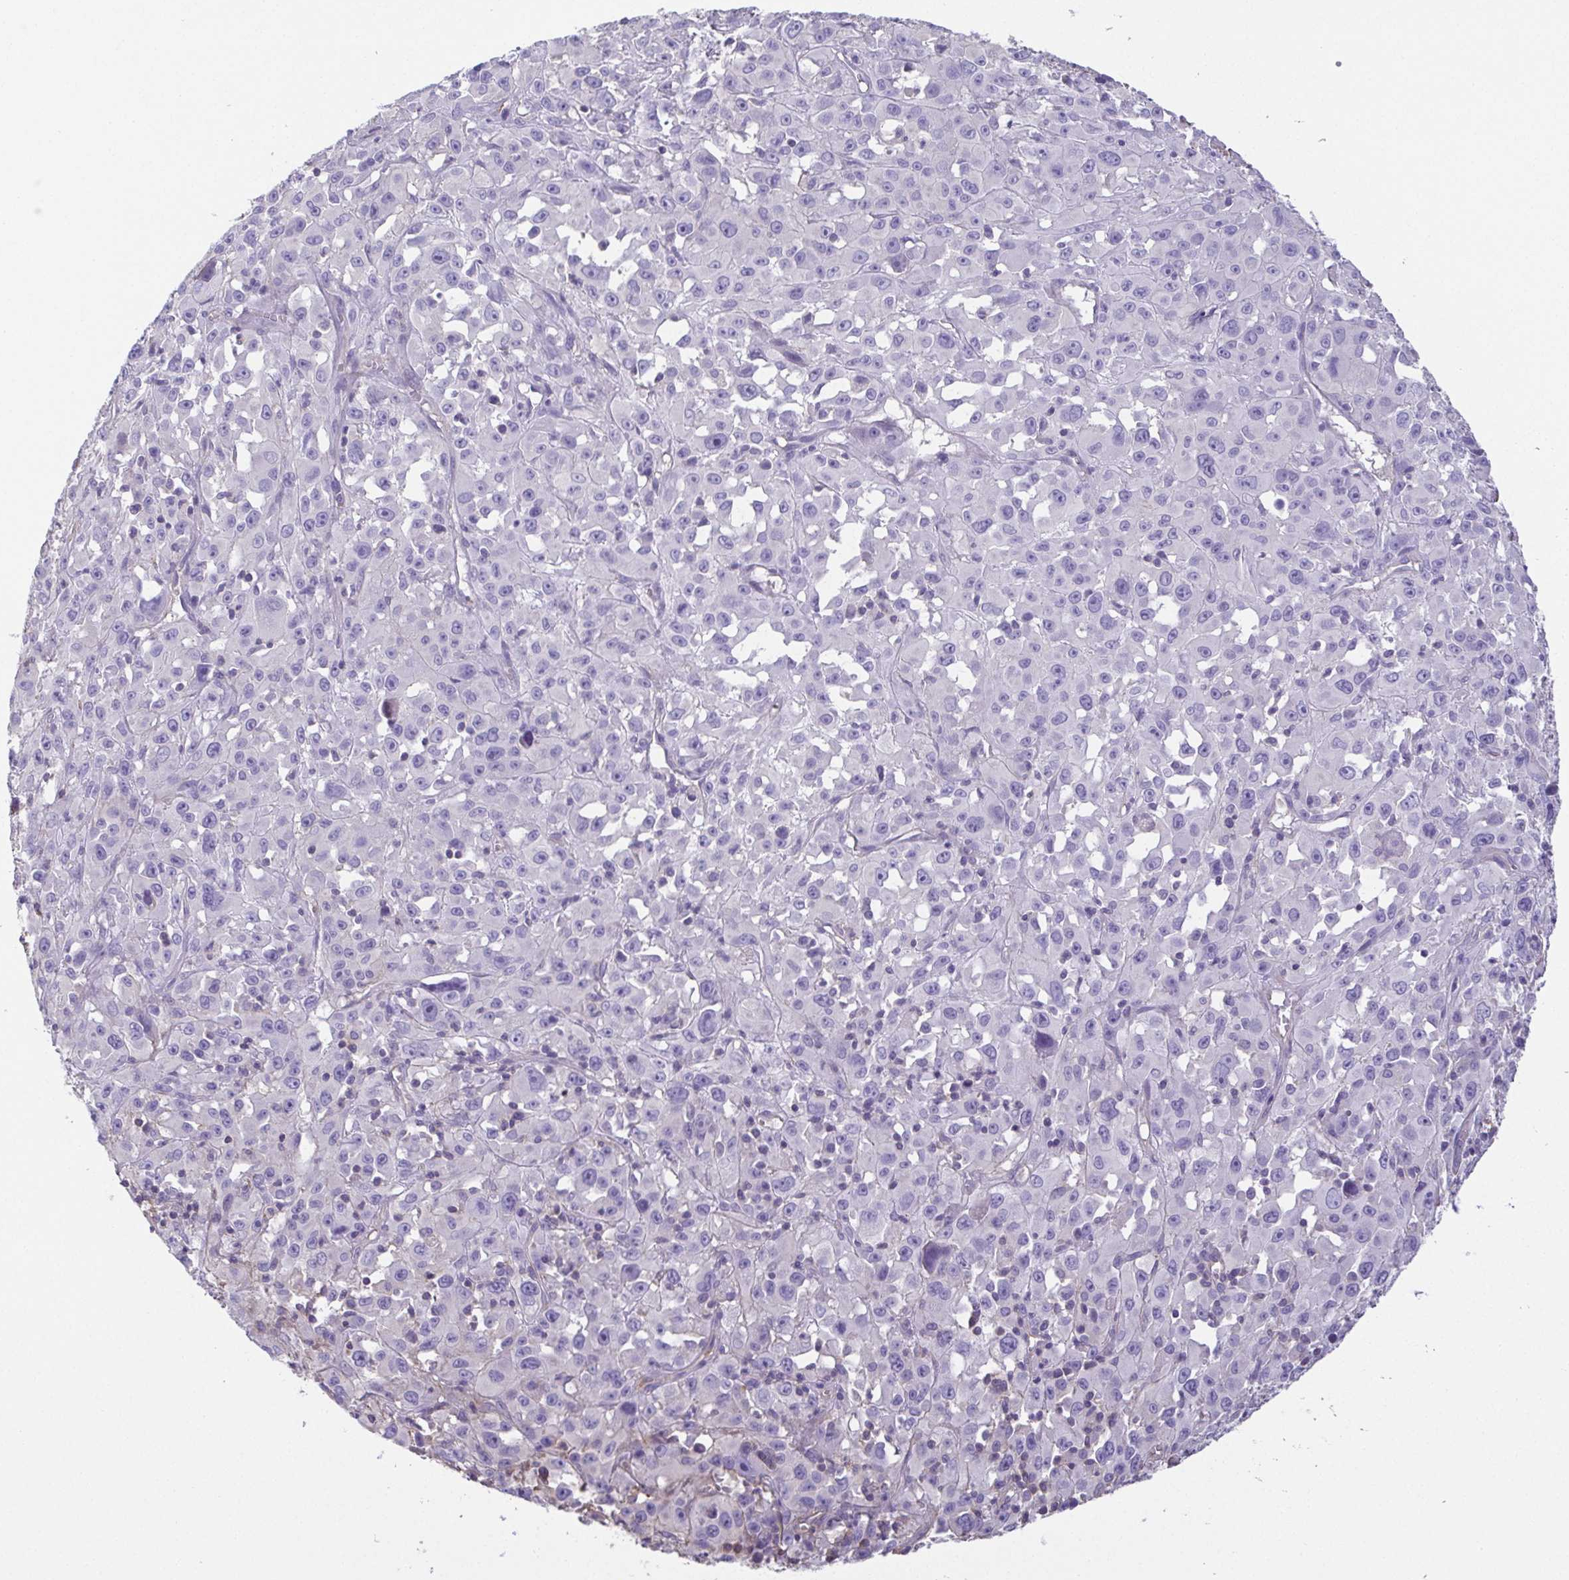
{"staining": {"intensity": "negative", "quantity": "none", "location": "none"}, "tissue": "melanoma", "cell_type": "Tumor cells", "image_type": "cancer", "snomed": [{"axis": "morphology", "description": "Malignant melanoma, Metastatic site"}, {"axis": "topography", "description": "Soft tissue"}], "caption": "This photomicrograph is of malignant melanoma (metastatic site) stained with IHC to label a protein in brown with the nuclei are counter-stained blue. There is no staining in tumor cells.", "gene": "MYL6", "patient": {"sex": "male", "age": 50}}